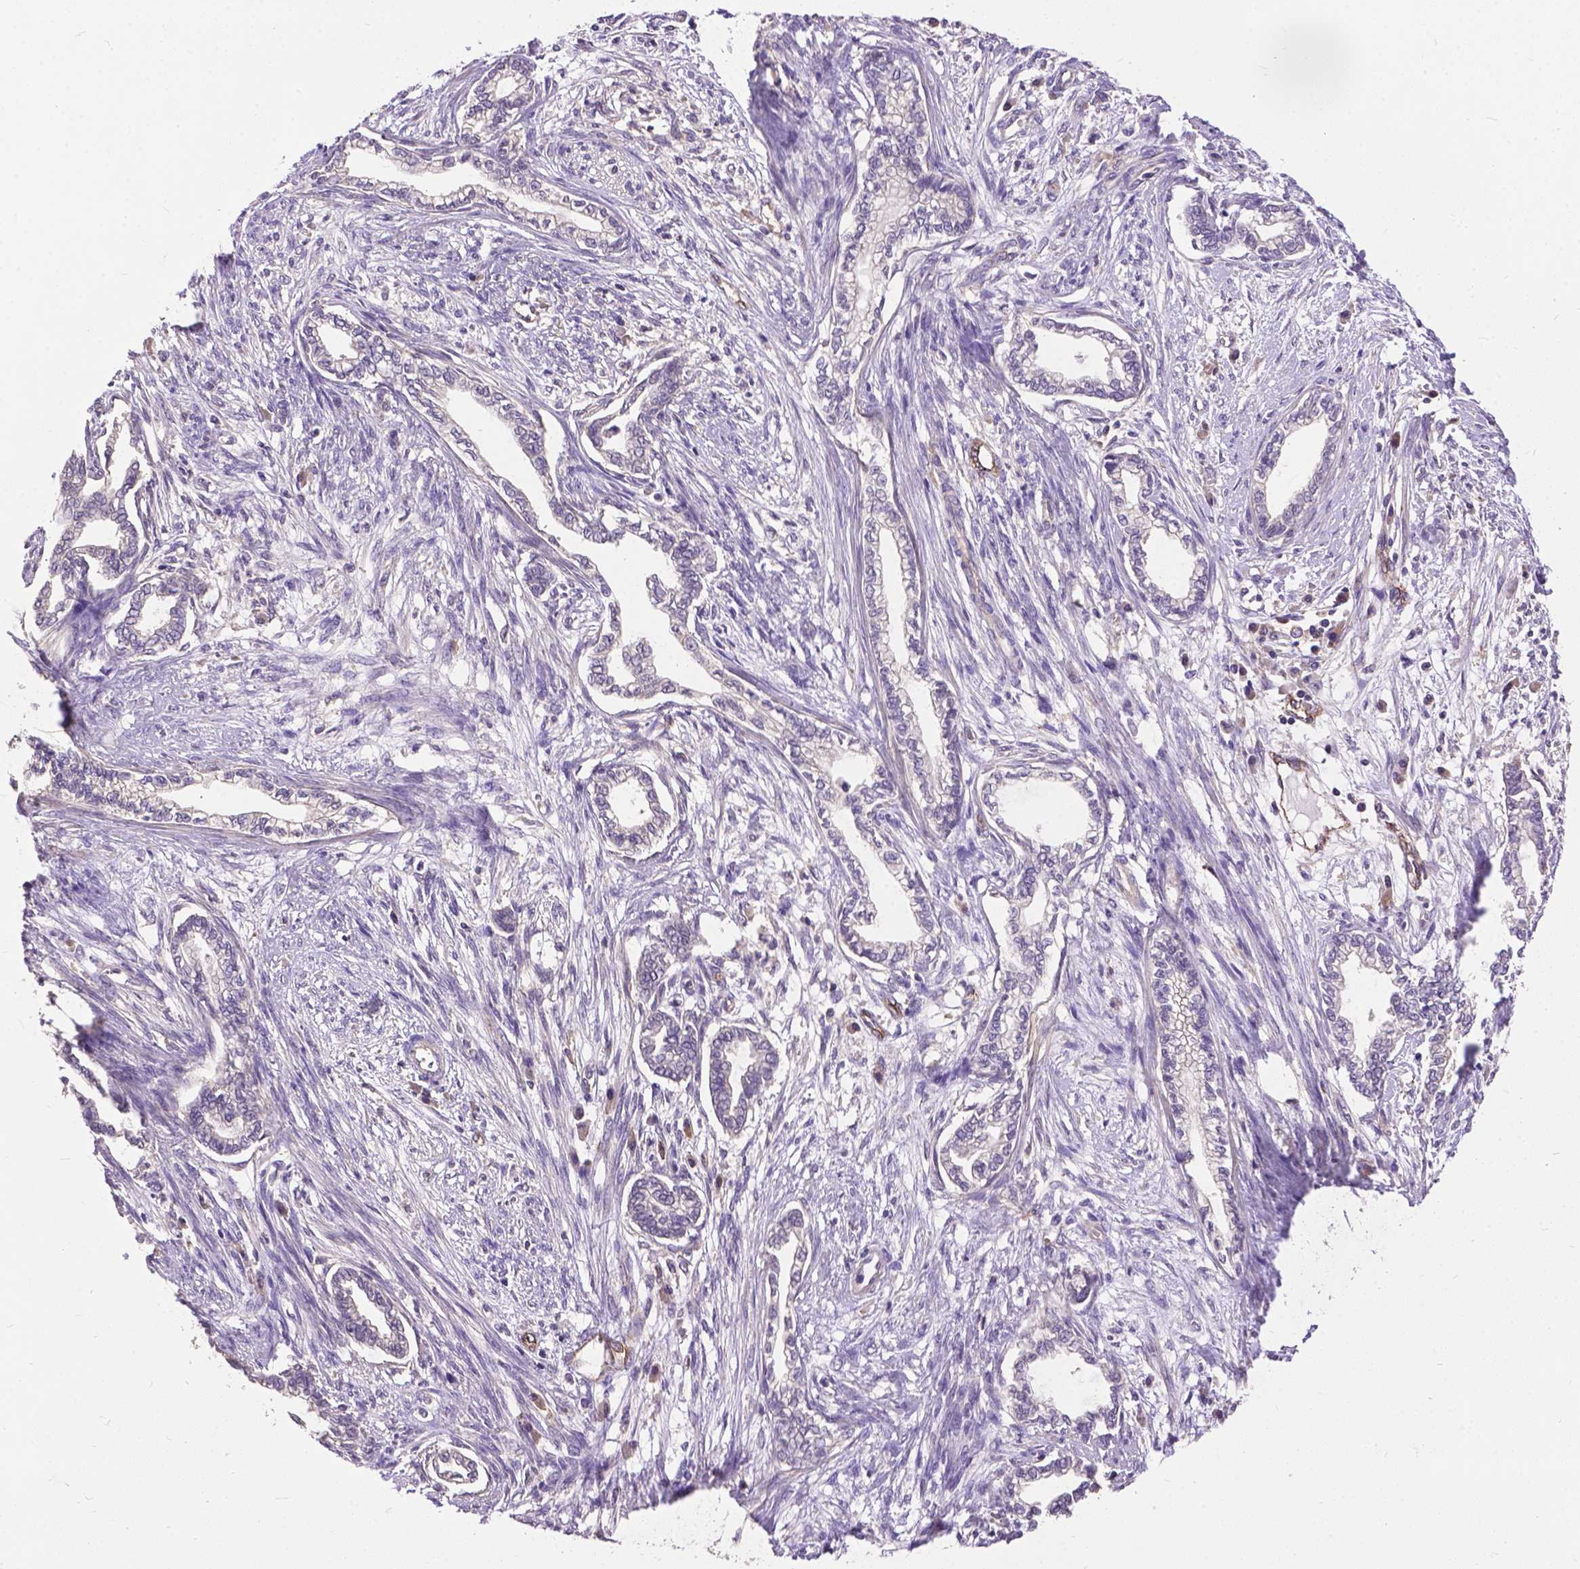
{"staining": {"intensity": "negative", "quantity": "none", "location": "none"}, "tissue": "cervical cancer", "cell_type": "Tumor cells", "image_type": "cancer", "snomed": [{"axis": "morphology", "description": "Adenocarcinoma, NOS"}, {"axis": "topography", "description": "Cervix"}], "caption": "Tumor cells are negative for protein expression in human adenocarcinoma (cervical). (DAB (3,3'-diaminobenzidine) immunohistochemistry (IHC) visualized using brightfield microscopy, high magnification).", "gene": "ZNF337", "patient": {"sex": "female", "age": 62}}